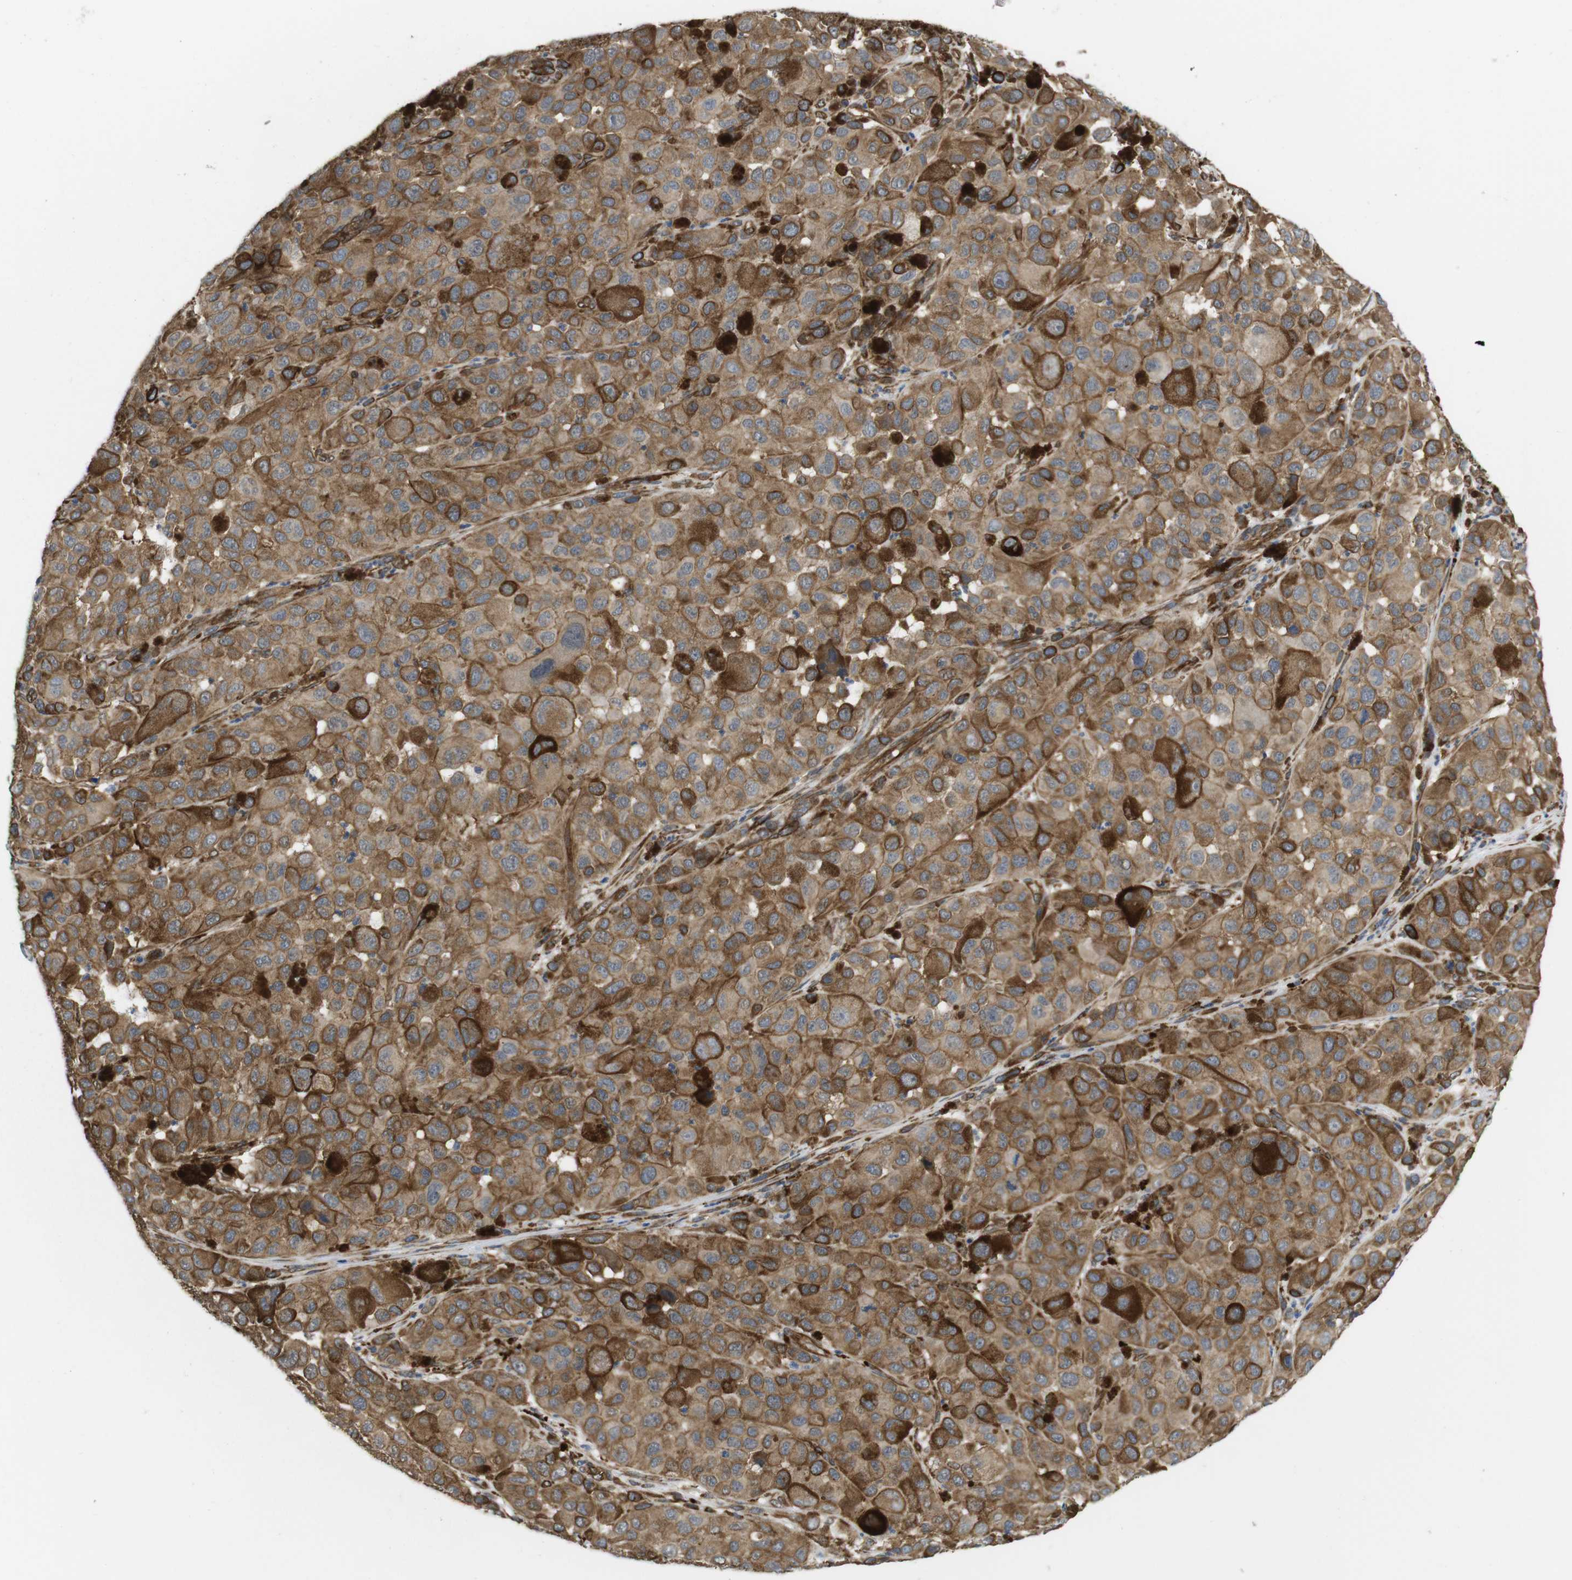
{"staining": {"intensity": "moderate", "quantity": ">75%", "location": "cytoplasmic/membranous"}, "tissue": "melanoma", "cell_type": "Tumor cells", "image_type": "cancer", "snomed": [{"axis": "morphology", "description": "Malignant melanoma, NOS"}, {"axis": "topography", "description": "Skin"}], "caption": "About >75% of tumor cells in melanoma exhibit moderate cytoplasmic/membranous protein positivity as visualized by brown immunohistochemical staining.", "gene": "ZDHHC5", "patient": {"sex": "male", "age": 96}}